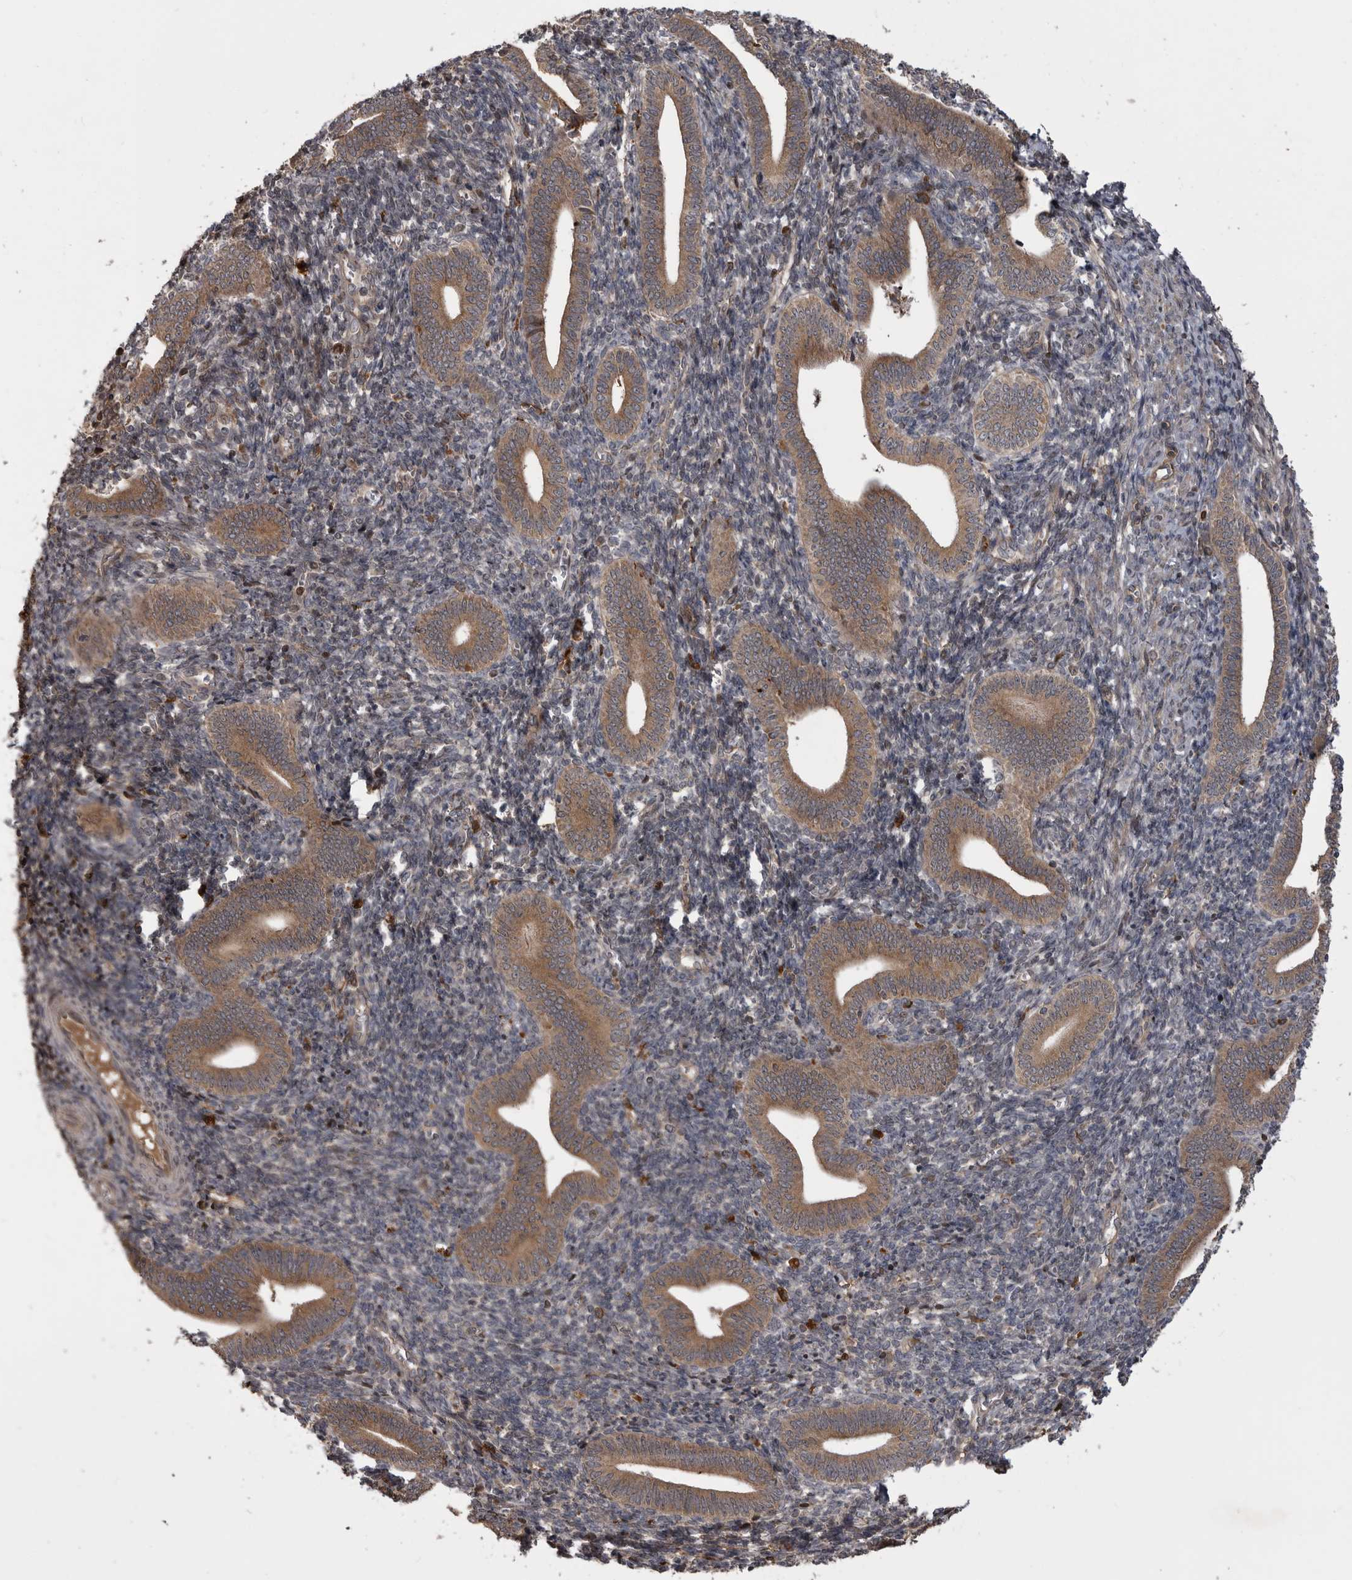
{"staining": {"intensity": "weak", "quantity": "25%-75%", "location": "cytoplasmic/membranous"}, "tissue": "endometrium", "cell_type": "Cells in endometrial stroma", "image_type": "normal", "snomed": [{"axis": "morphology", "description": "Normal tissue, NOS"}, {"axis": "topography", "description": "Uterus"}, {"axis": "topography", "description": "Endometrium"}], "caption": "Immunohistochemical staining of unremarkable endometrium shows 25%-75% levels of weak cytoplasmic/membranous protein positivity in about 25%-75% of cells in endometrial stroma.", "gene": "RAB3GAP2", "patient": {"sex": "female", "age": 33}}